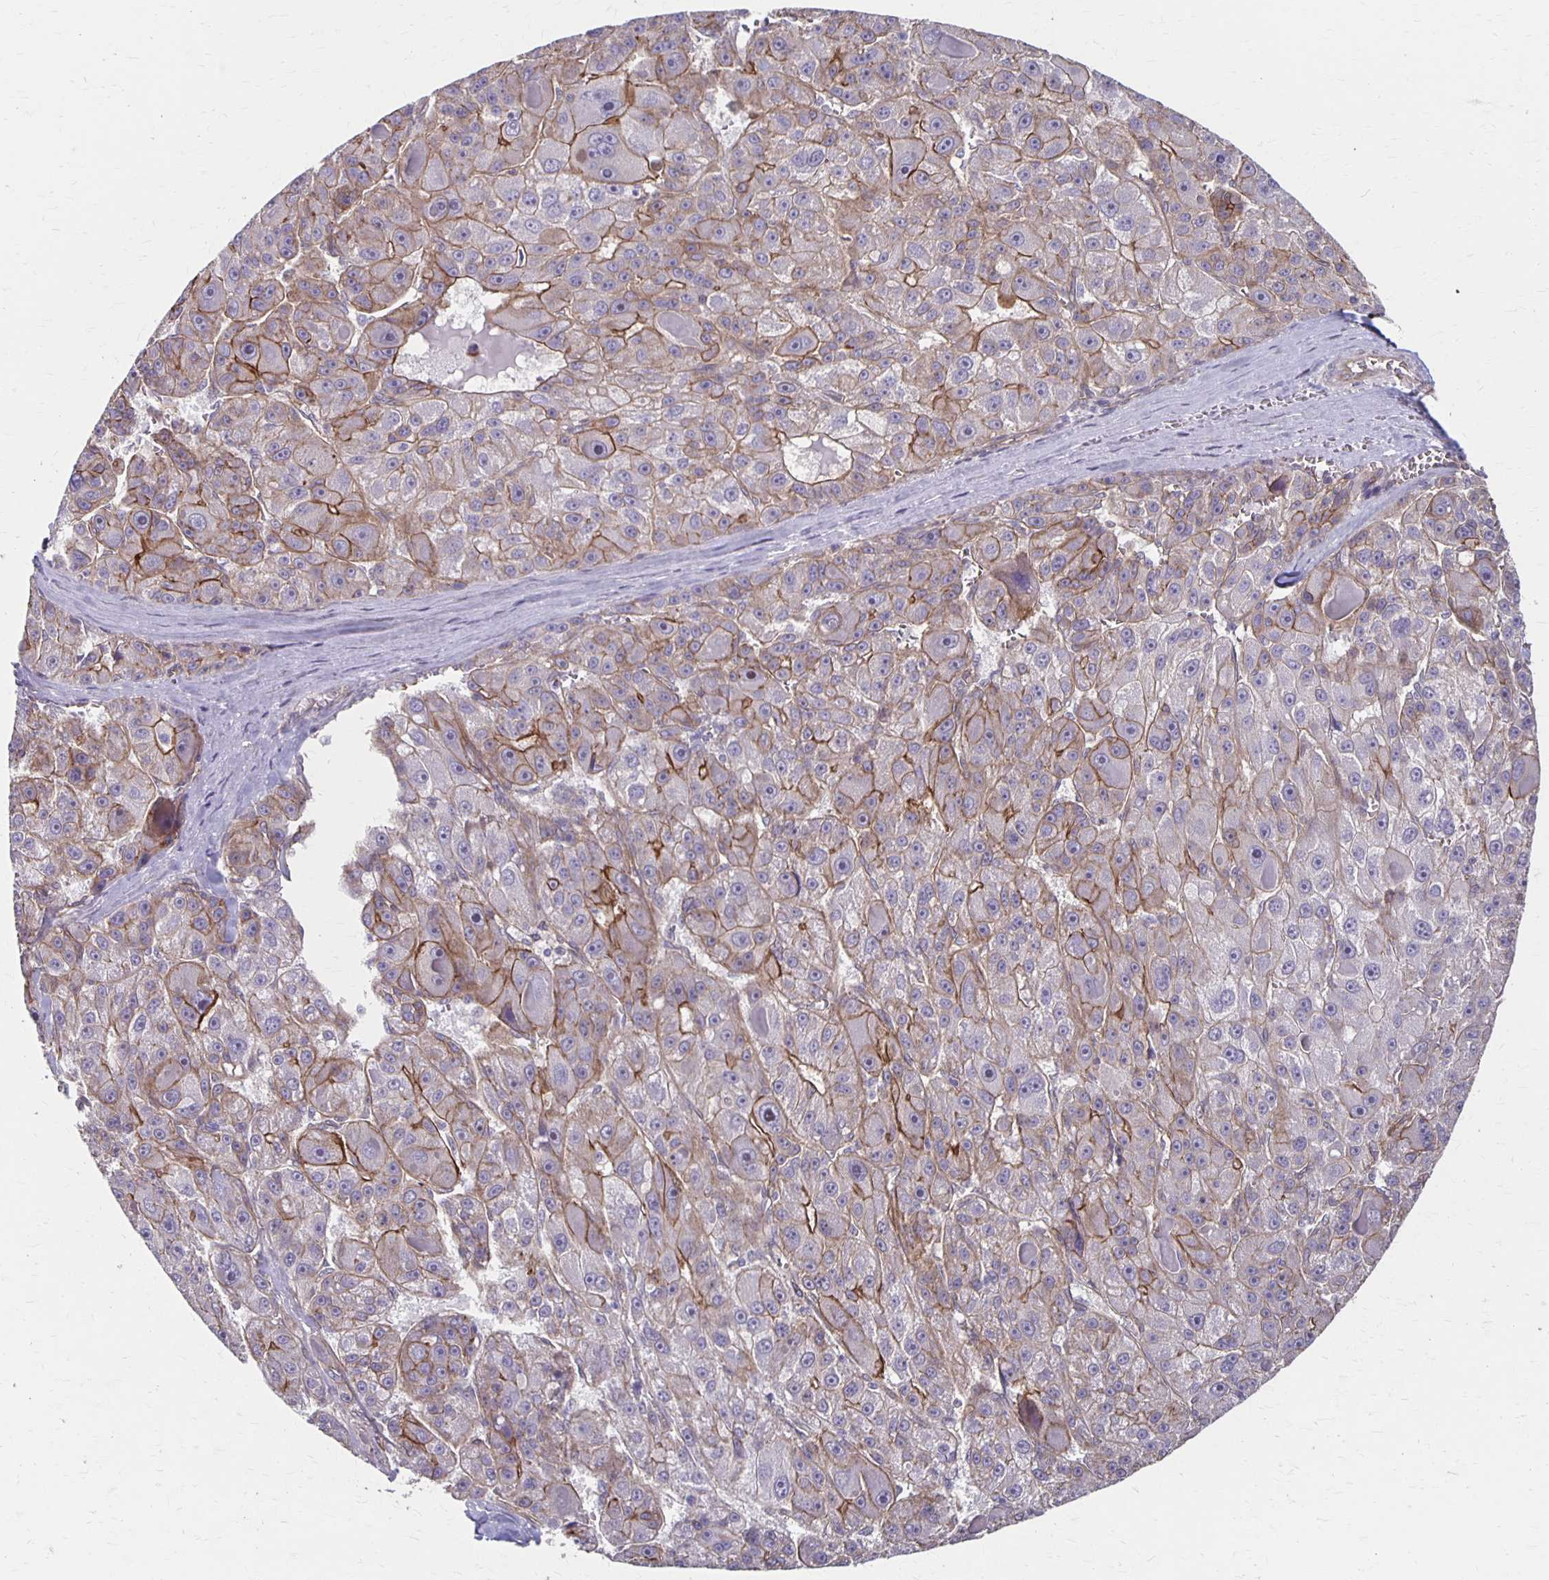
{"staining": {"intensity": "moderate", "quantity": "25%-75%", "location": "cytoplasmic/membranous"}, "tissue": "liver cancer", "cell_type": "Tumor cells", "image_type": "cancer", "snomed": [{"axis": "morphology", "description": "Carcinoma, Hepatocellular, NOS"}, {"axis": "topography", "description": "Liver"}], "caption": "Moderate cytoplasmic/membranous positivity for a protein is seen in approximately 25%-75% of tumor cells of liver cancer (hepatocellular carcinoma) using immunohistochemistry.", "gene": "PPP1R3E", "patient": {"sex": "male", "age": 76}}